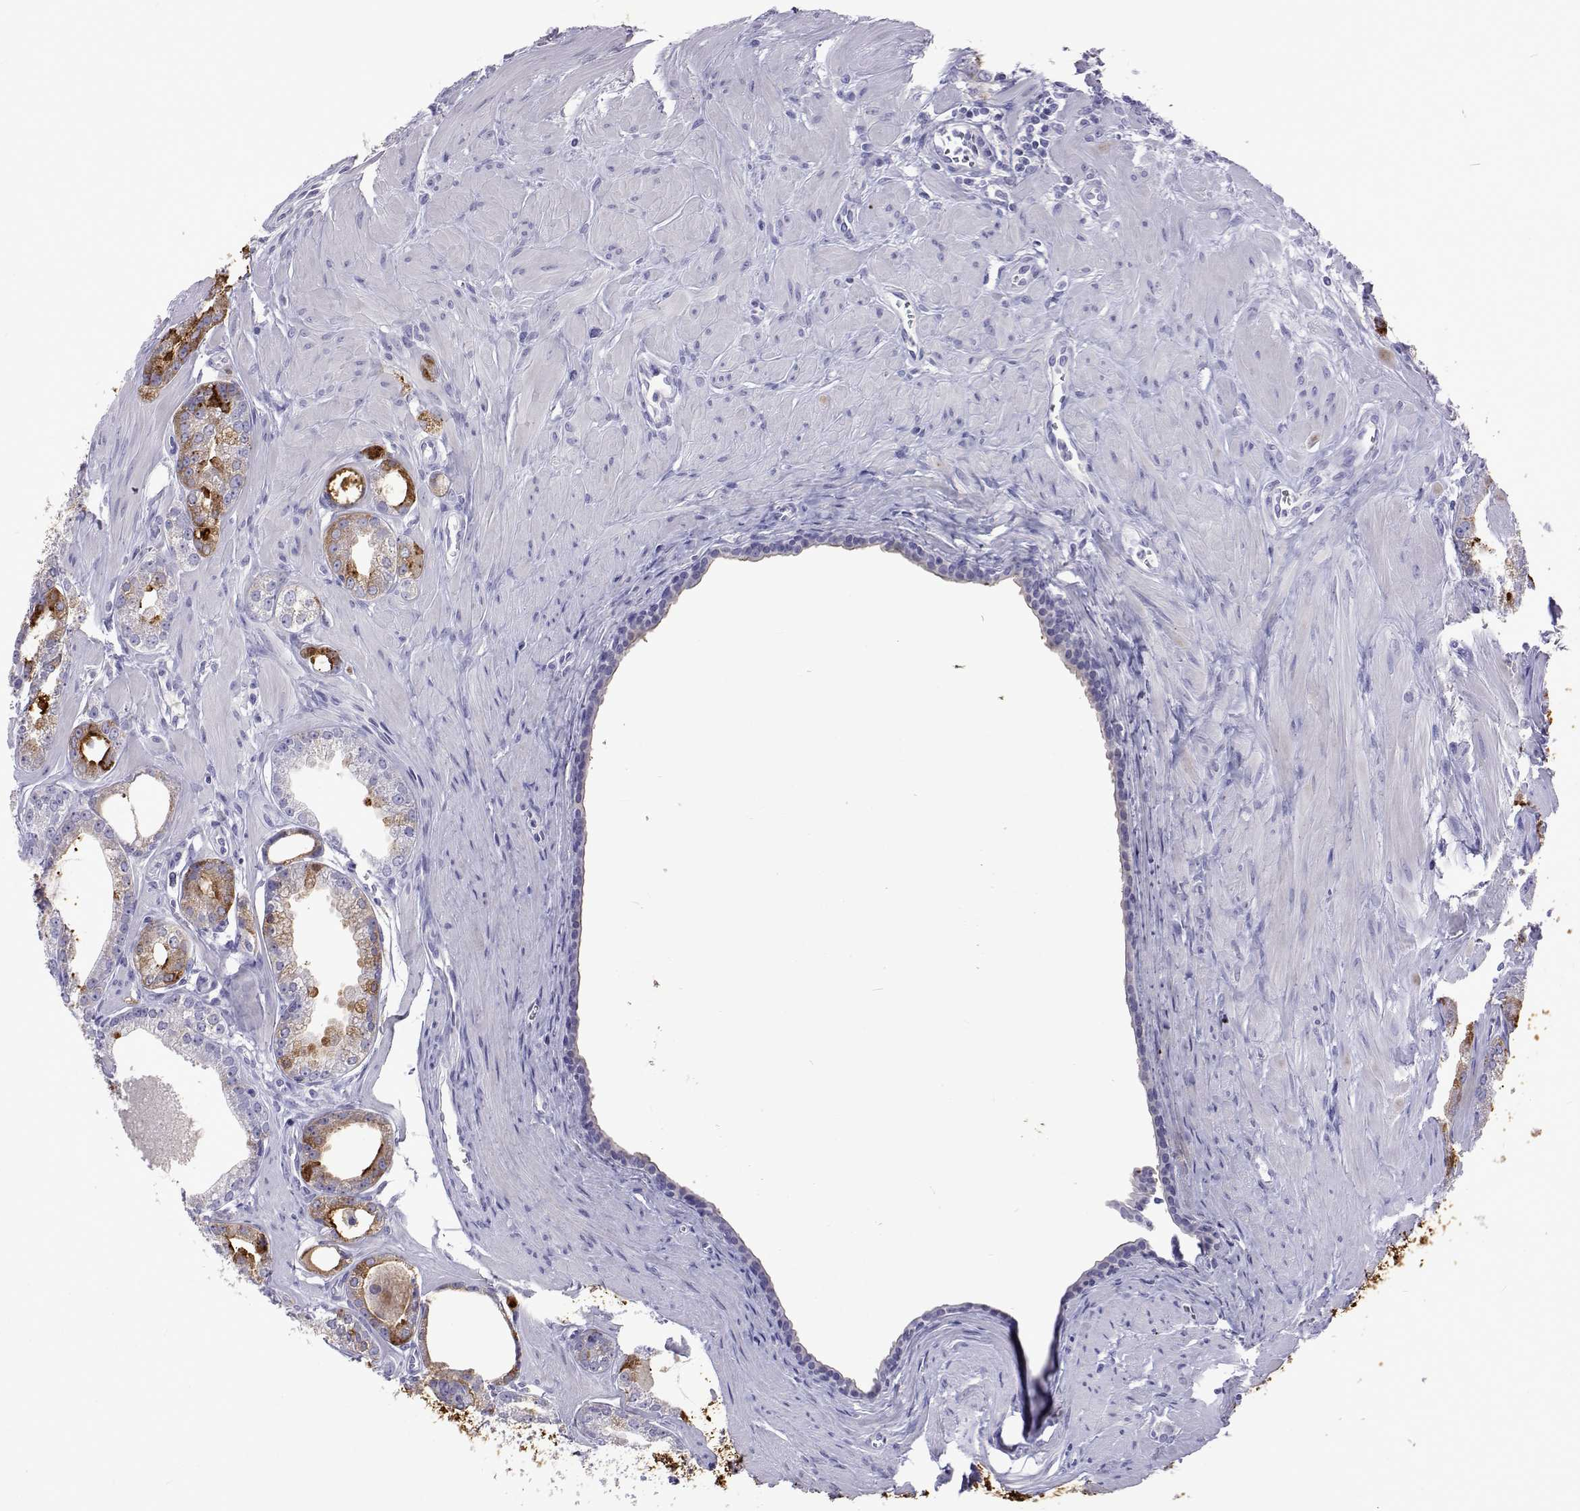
{"staining": {"intensity": "moderate", "quantity": "<25%", "location": "cytoplasmic/membranous"}, "tissue": "prostate cancer", "cell_type": "Tumor cells", "image_type": "cancer", "snomed": [{"axis": "morphology", "description": "Adenocarcinoma, NOS"}, {"axis": "topography", "description": "Prostate"}], "caption": "Protein expression analysis of human prostate adenocarcinoma reveals moderate cytoplasmic/membranous staining in about <25% of tumor cells.", "gene": "UMODL1", "patient": {"sex": "male", "age": 71}}